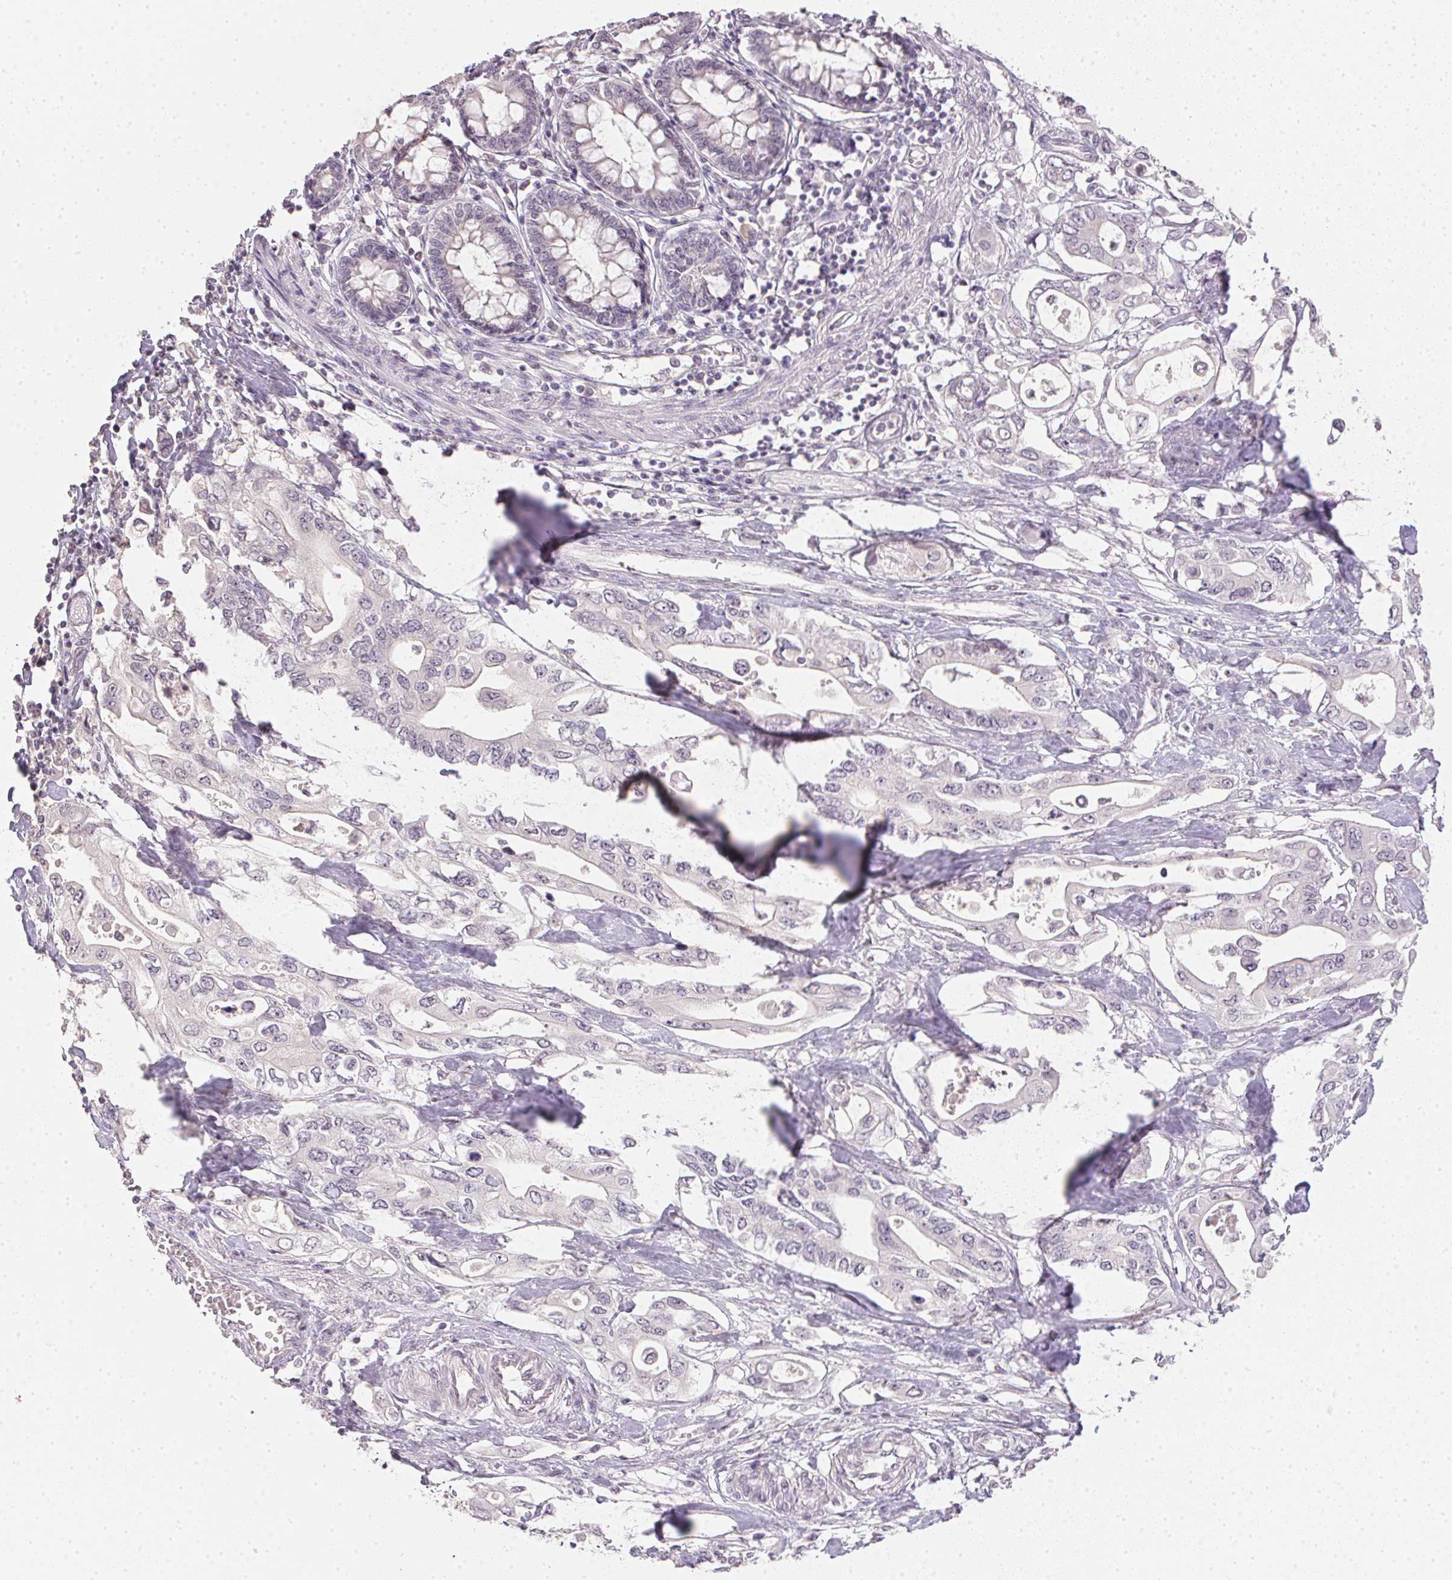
{"staining": {"intensity": "negative", "quantity": "none", "location": "none"}, "tissue": "pancreatic cancer", "cell_type": "Tumor cells", "image_type": "cancer", "snomed": [{"axis": "morphology", "description": "Adenocarcinoma, NOS"}, {"axis": "topography", "description": "Pancreas"}], "caption": "Adenocarcinoma (pancreatic) stained for a protein using immunohistochemistry (IHC) shows no expression tumor cells.", "gene": "PPY", "patient": {"sex": "female", "age": 63}}